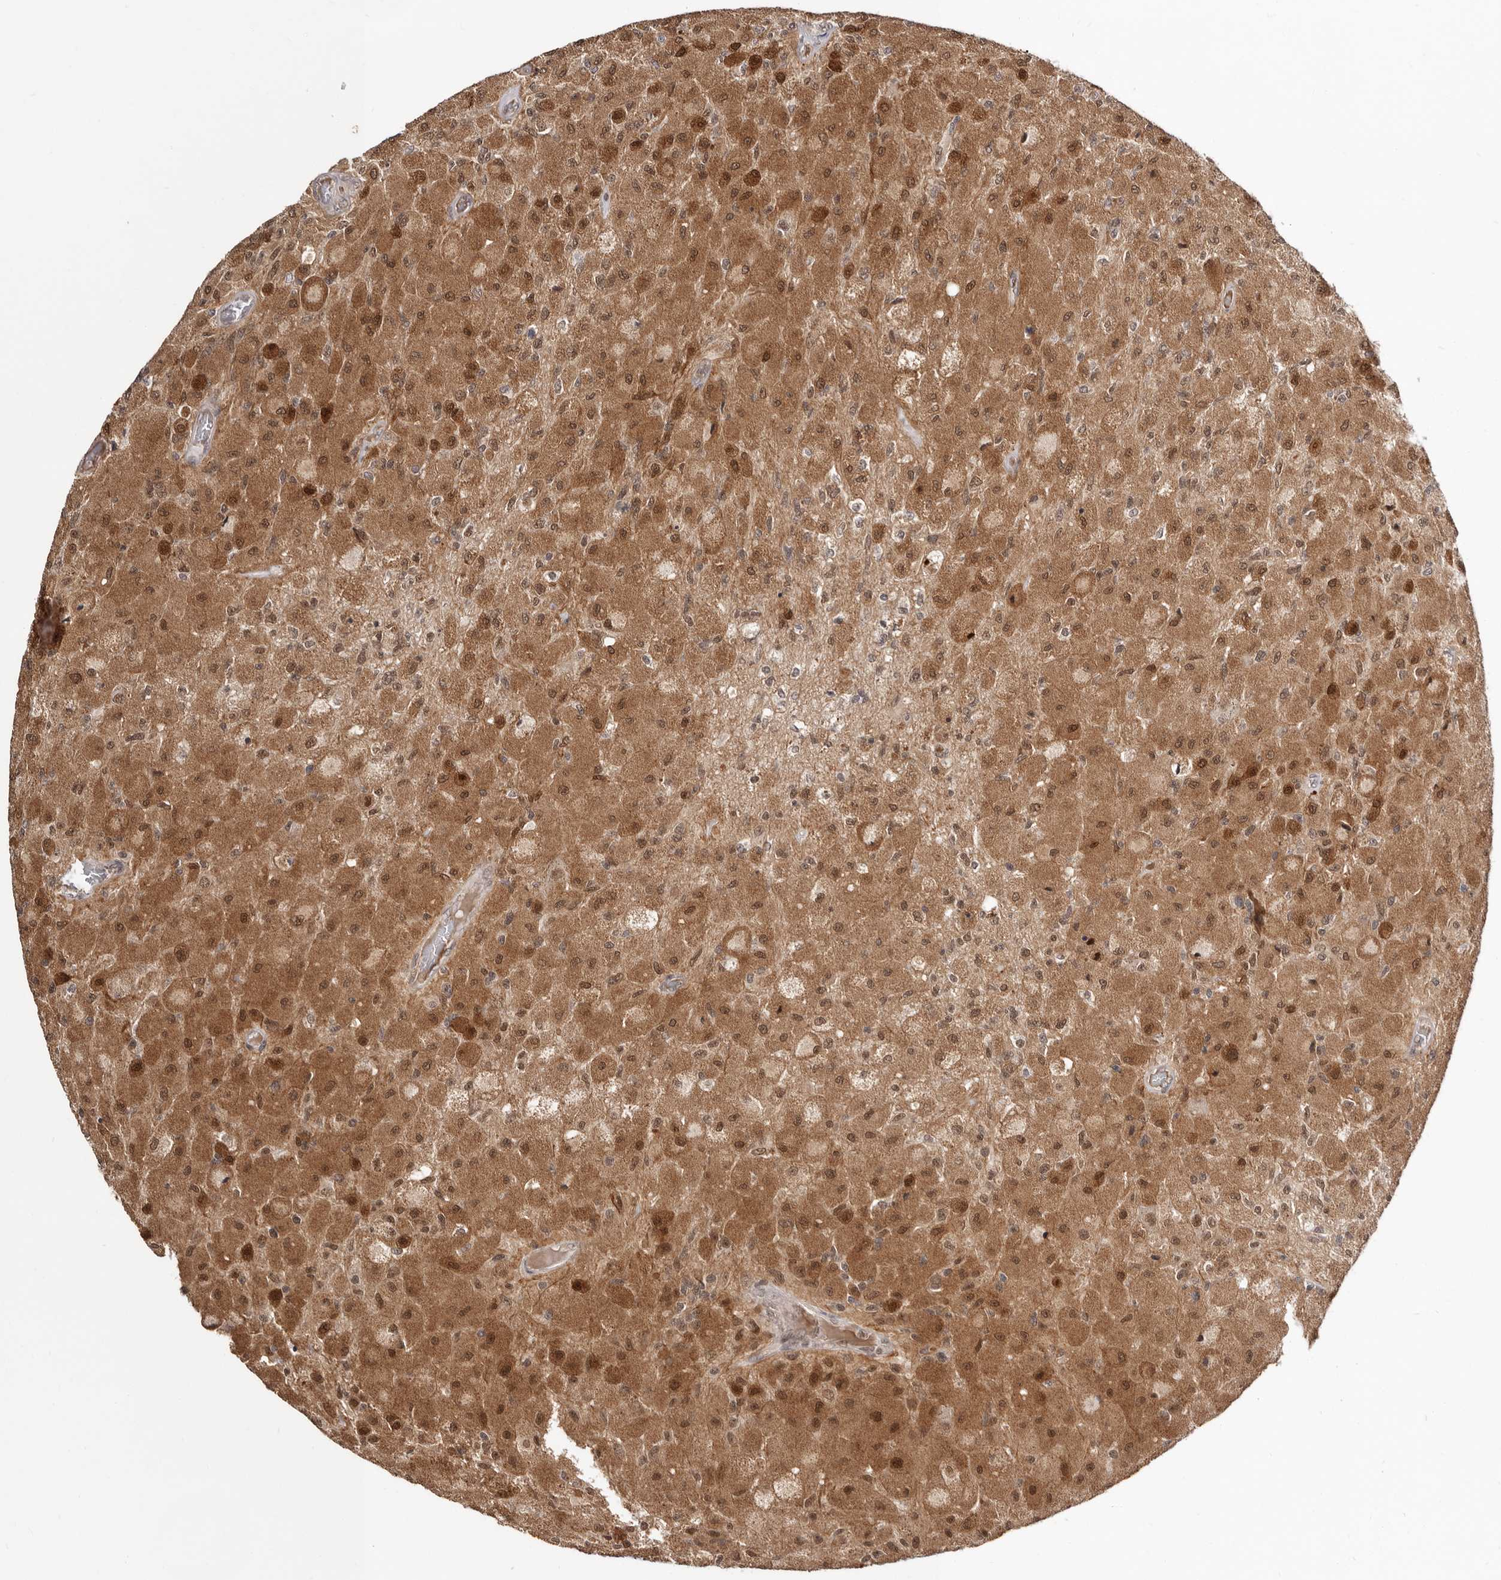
{"staining": {"intensity": "moderate", "quantity": ">75%", "location": "cytoplasmic/membranous,nuclear"}, "tissue": "glioma", "cell_type": "Tumor cells", "image_type": "cancer", "snomed": [{"axis": "morphology", "description": "Normal tissue, NOS"}, {"axis": "morphology", "description": "Glioma, malignant, High grade"}, {"axis": "topography", "description": "Cerebral cortex"}], "caption": "The micrograph exhibits immunohistochemical staining of glioma. There is moderate cytoplasmic/membranous and nuclear staining is appreciated in about >75% of tumor cells.", "gene": "MED8", "patient": {"sex": "male", "age": 77}}